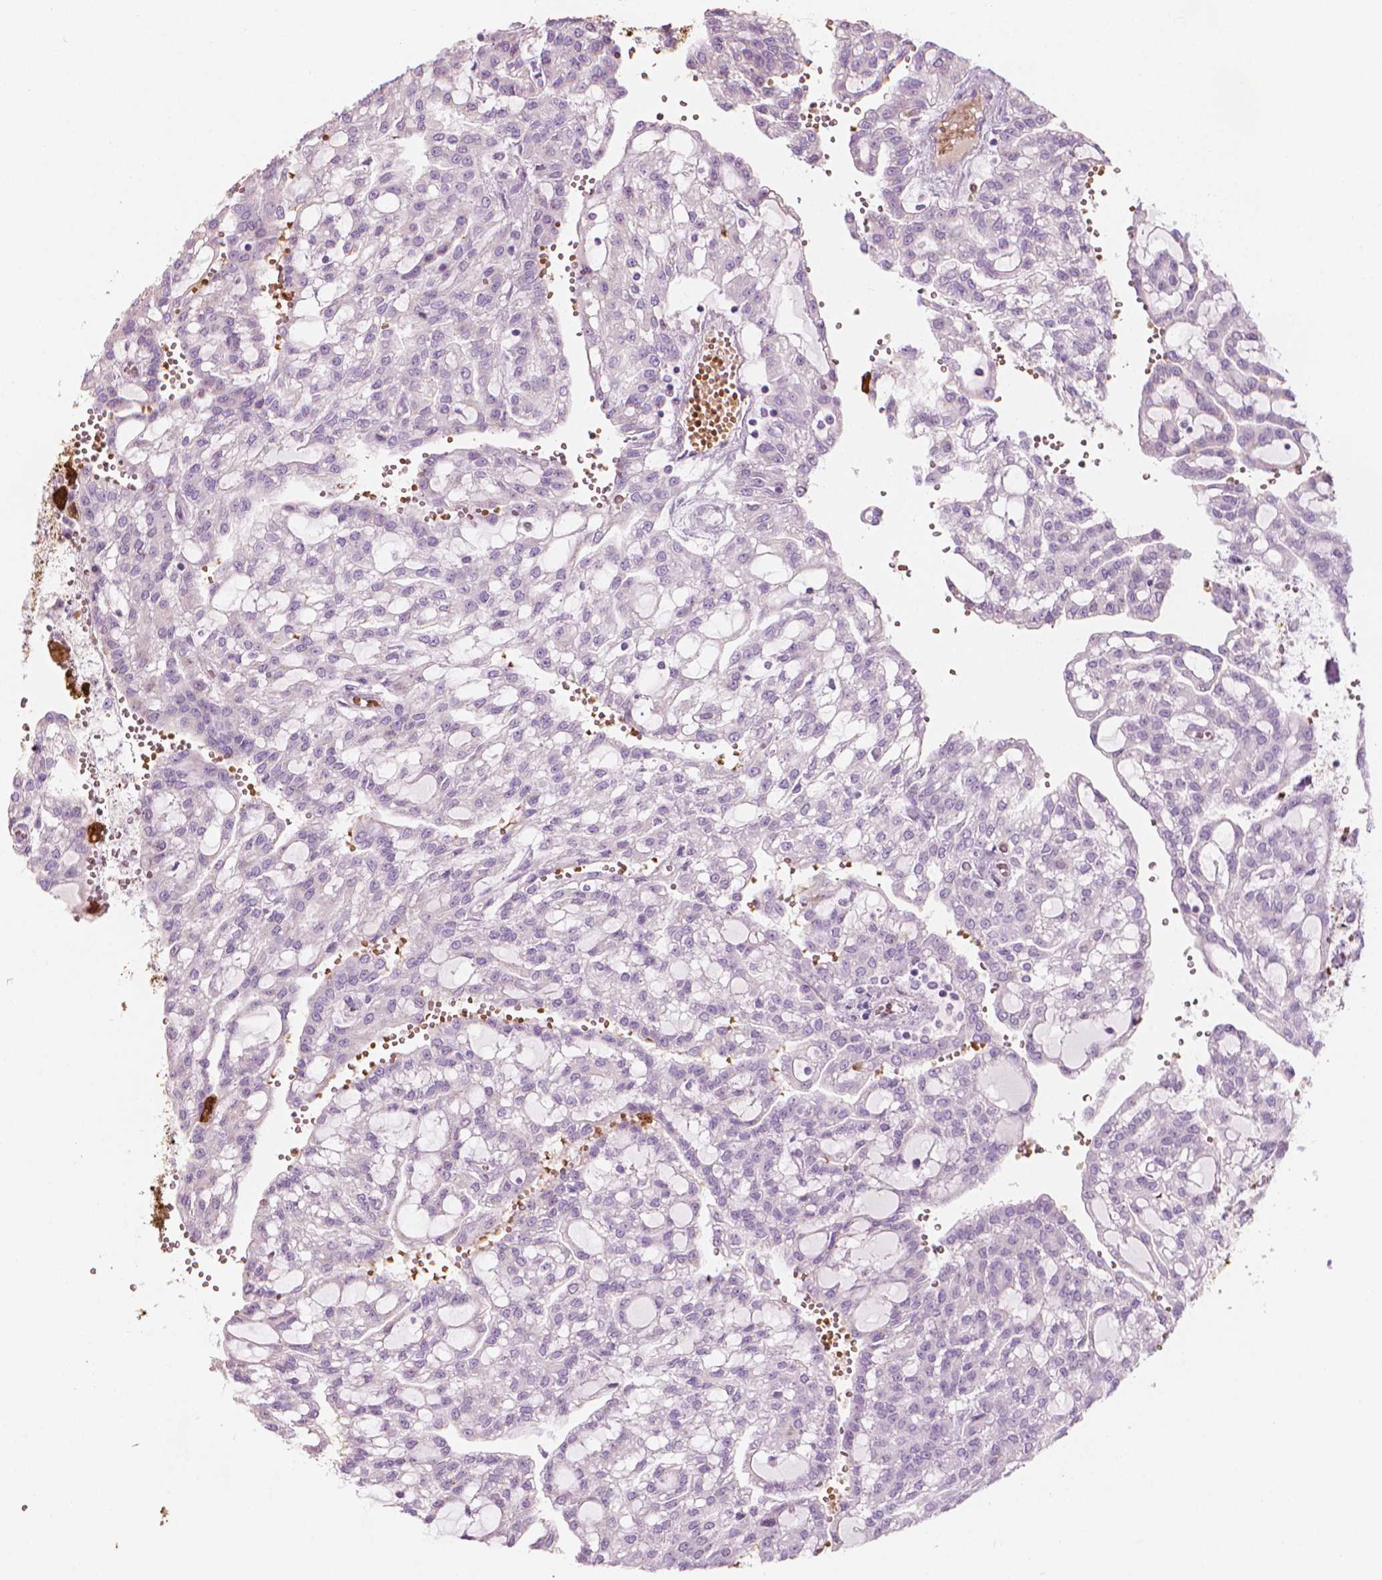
{"staining": {"intensity": "negative", "quantity": "none", "location": "none"}, "tissue": "renal cancer", "cell_type": "Tumor cells", "image_type": "cancer", "snomed": [{"axis": "morphology", "description": "Adenocarcinoma, NOS"}, {"axis": "topography", "description": "Kidney"}], "caption": "The histopathology image shows no staining of tumor cells in adenocarcinoma (renal).", "gene": "CES1", "patient": {"sex": "male", "age": 63}}